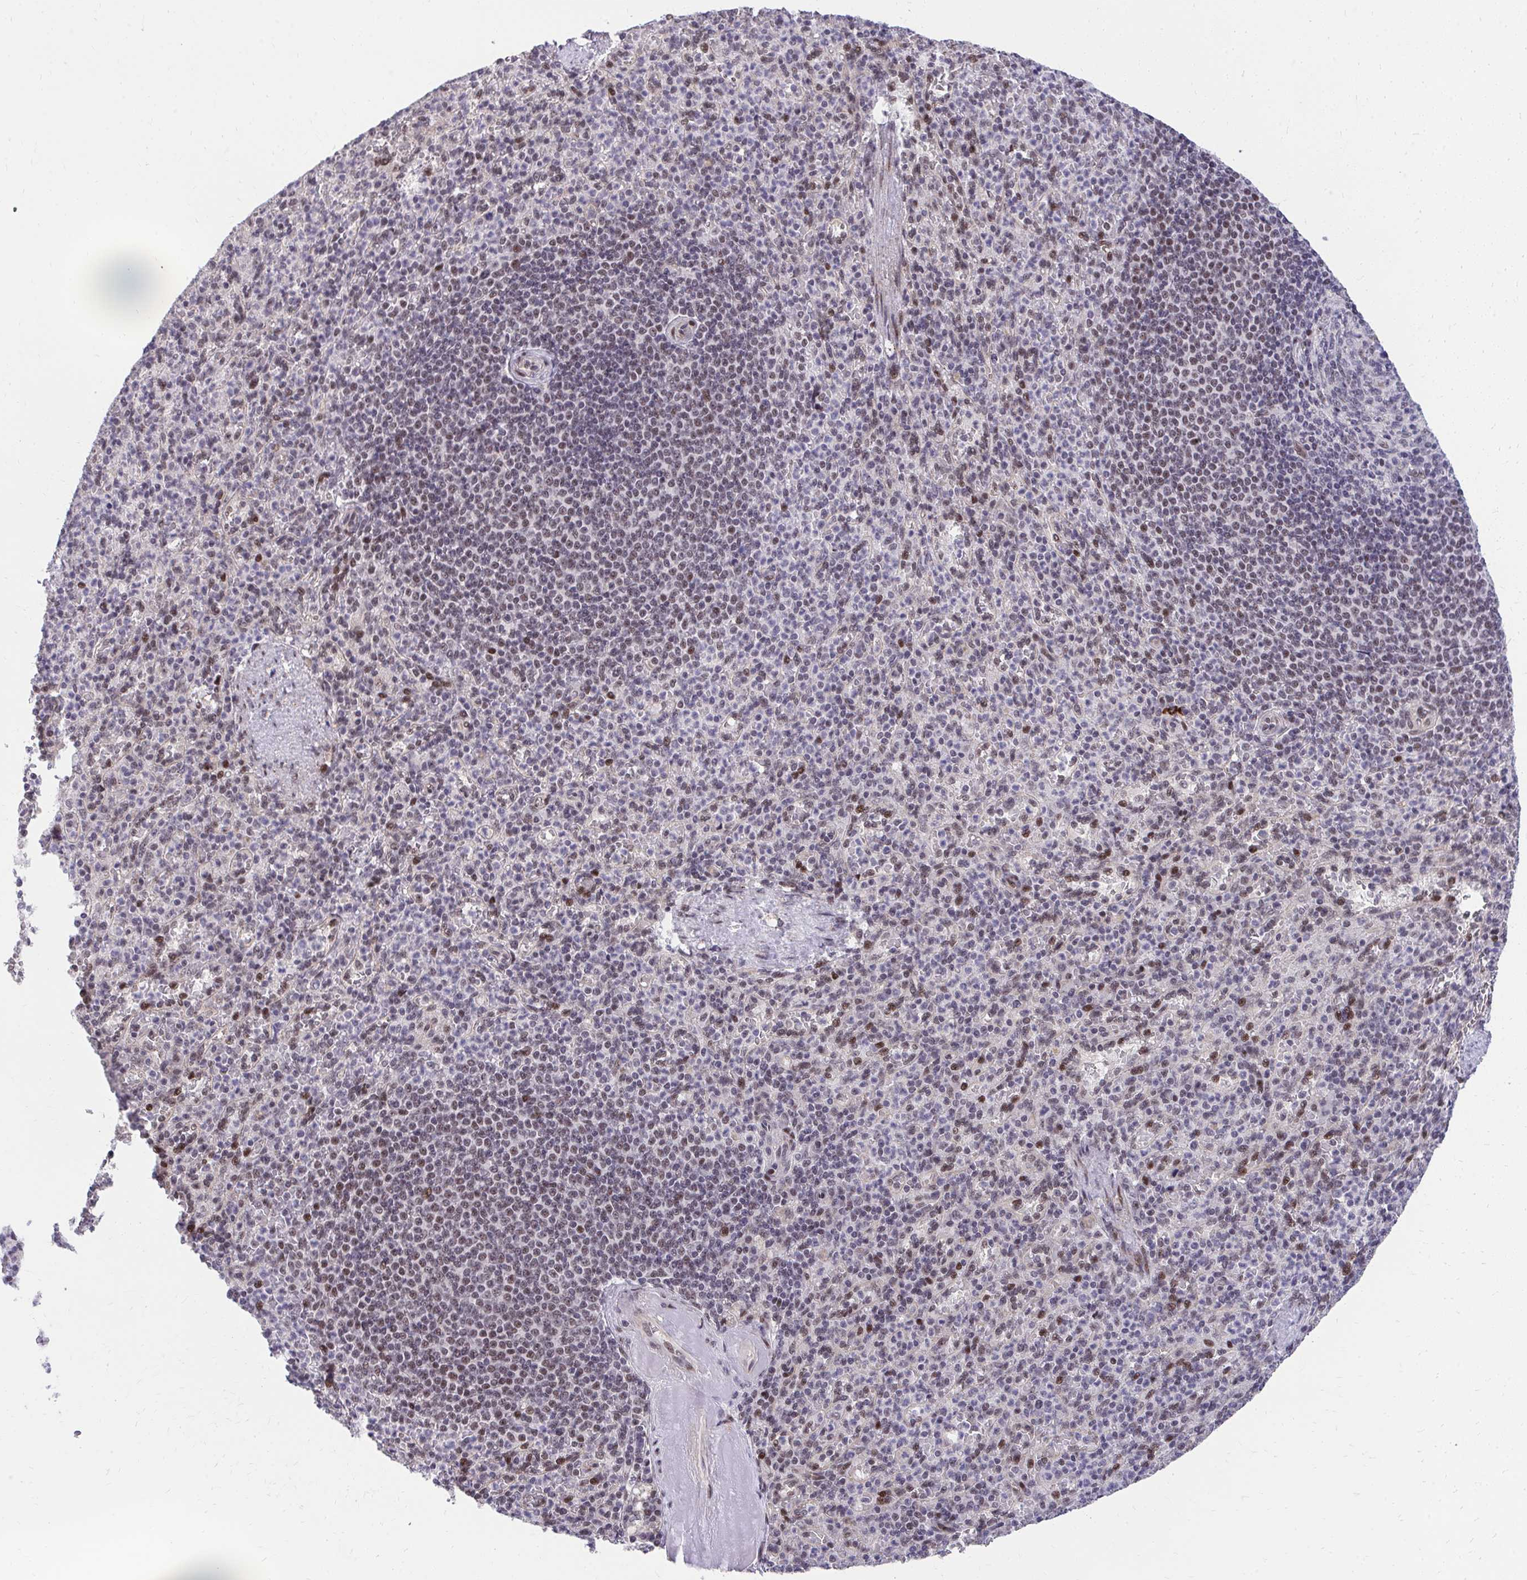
{"staining": {"intensity": "moderate", "quantity": "25%-75%", "location": "nuclear"}, "tissue": "spleen", "cell_type": "Cells in red pulp", "image_type": "normal", "snomed": [{"axis": "morphology", "description": "Normal tissue, NOS"}, {"axis": "topography", "description": "Spleen"}], "caption": "Immunohistochemical staining of benign human spleen shows 25%-75% levels of moderate nuclear protein staining in approximately 25%-75% of cells in red pulp. The staining was performed using DAB to visualize the protein expression in brown, while the nuclei were stained in blue with hematoxylin (Magnification: 20x).", "gene": "HOXA4", "patient": {"sex": "female", "age": 74}}